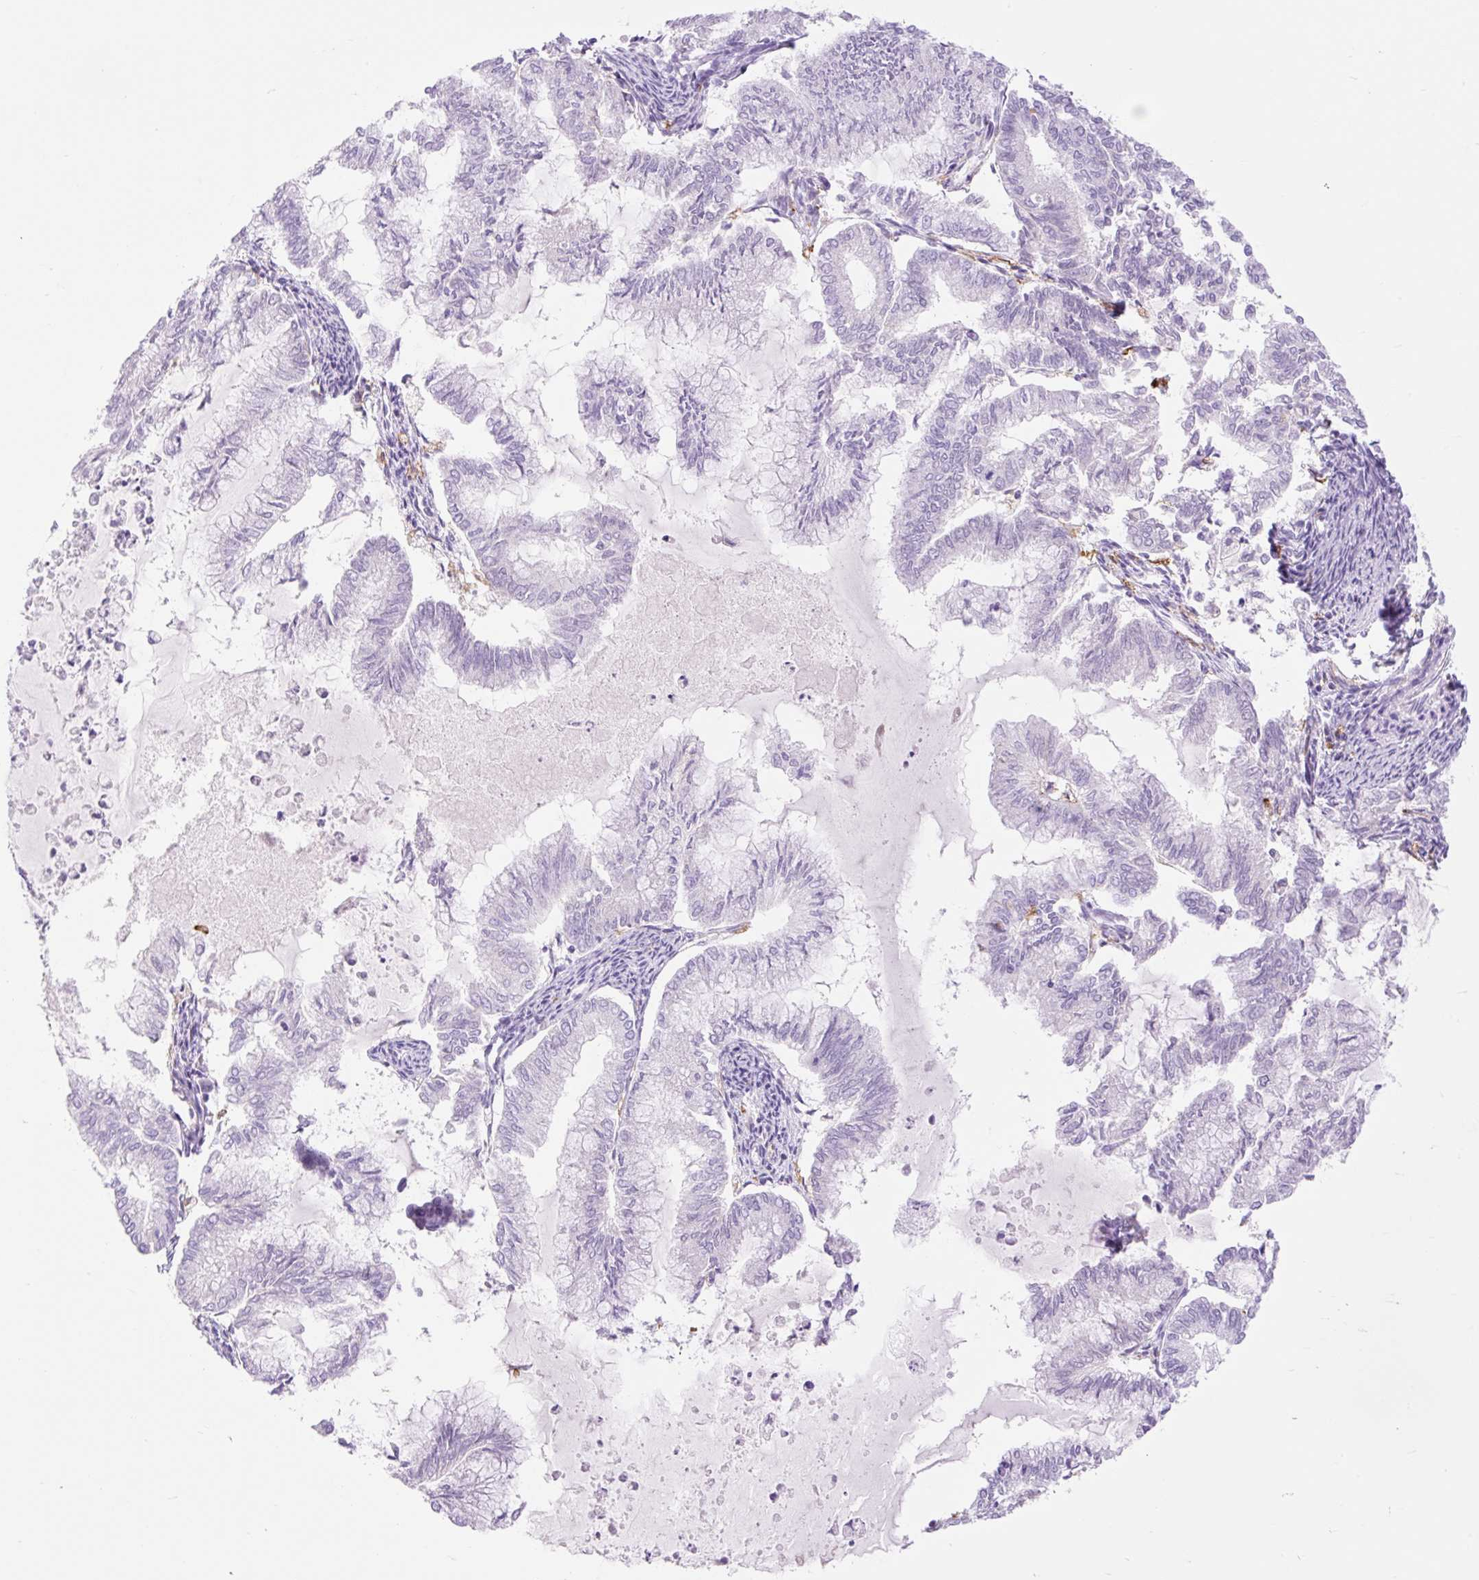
{"staining": {"intensity": "negative", "quantity": "none", "location": "none"}, "tissue": "endometrial cancer", "cell_type": "Tumor cells", "image_type": "cancer", "snomed": [{"axis": "morphology", "description": "Adenocarcinoma, NOS"}, {"axis": "topography", "description": "Endometrium"}], "caption": "Tumor cells show no significant staining in endometrial cancer (adenocarcinoma). (DAB immunohistochemistry (IHC), high magnification).", "gene": "SIGLEC1", "patient": {"sex": "female", "age": 79}}